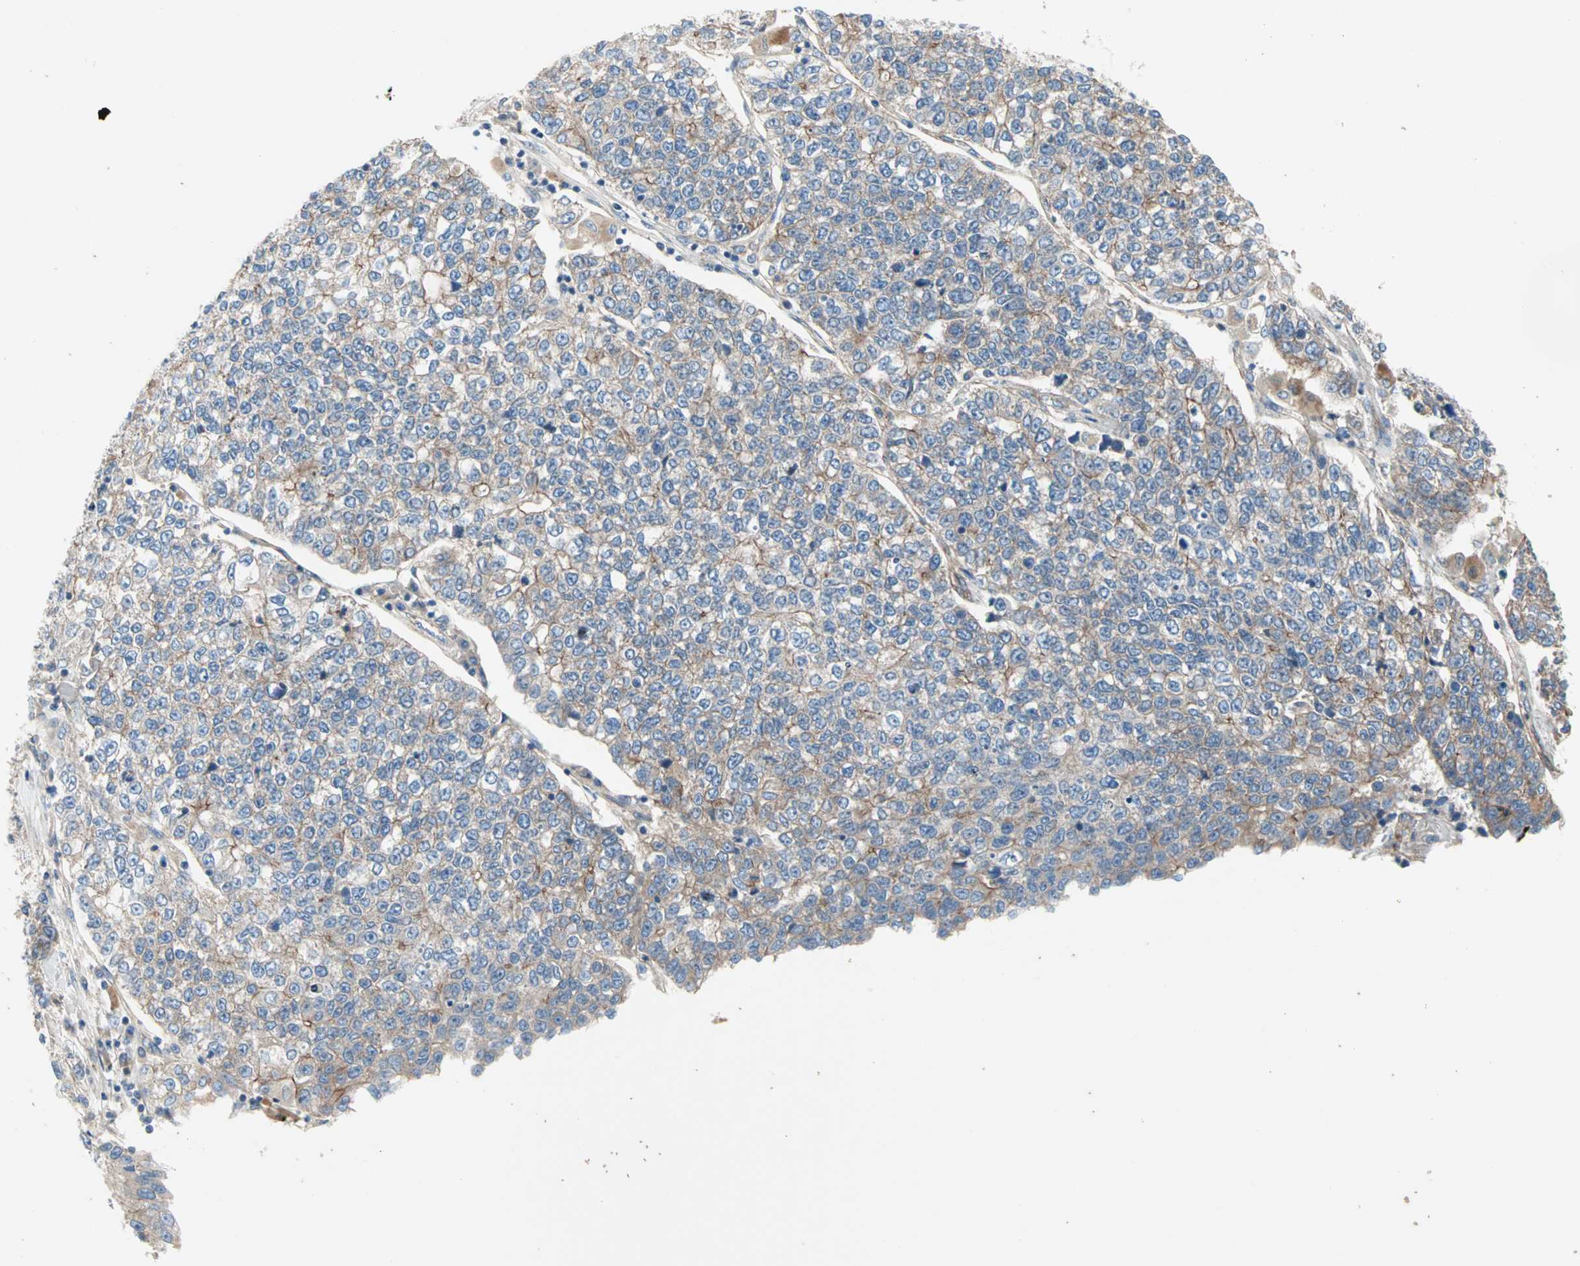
{"staining": {"intensity": "weak", "quantity": "25%-75%", "location": "cytoplasmic/membranous"}, "tissue": "lung cancer", "cell_type": "Tumor cells", "image_type": "cancer", "snomed": [{"axis": "morphology", "description": "Adenocarcinoma, NOS"}, {"axis": "topography", "description": "Lung"}], "caption": "Human lung adenocarcinoma stained with a brown dye shows weak cytoplasmic/membranous positive staining in about 25%-75% of tumor cells.", "gene": "PDE8A", "patient": {"sex": "male", "age": 49}}